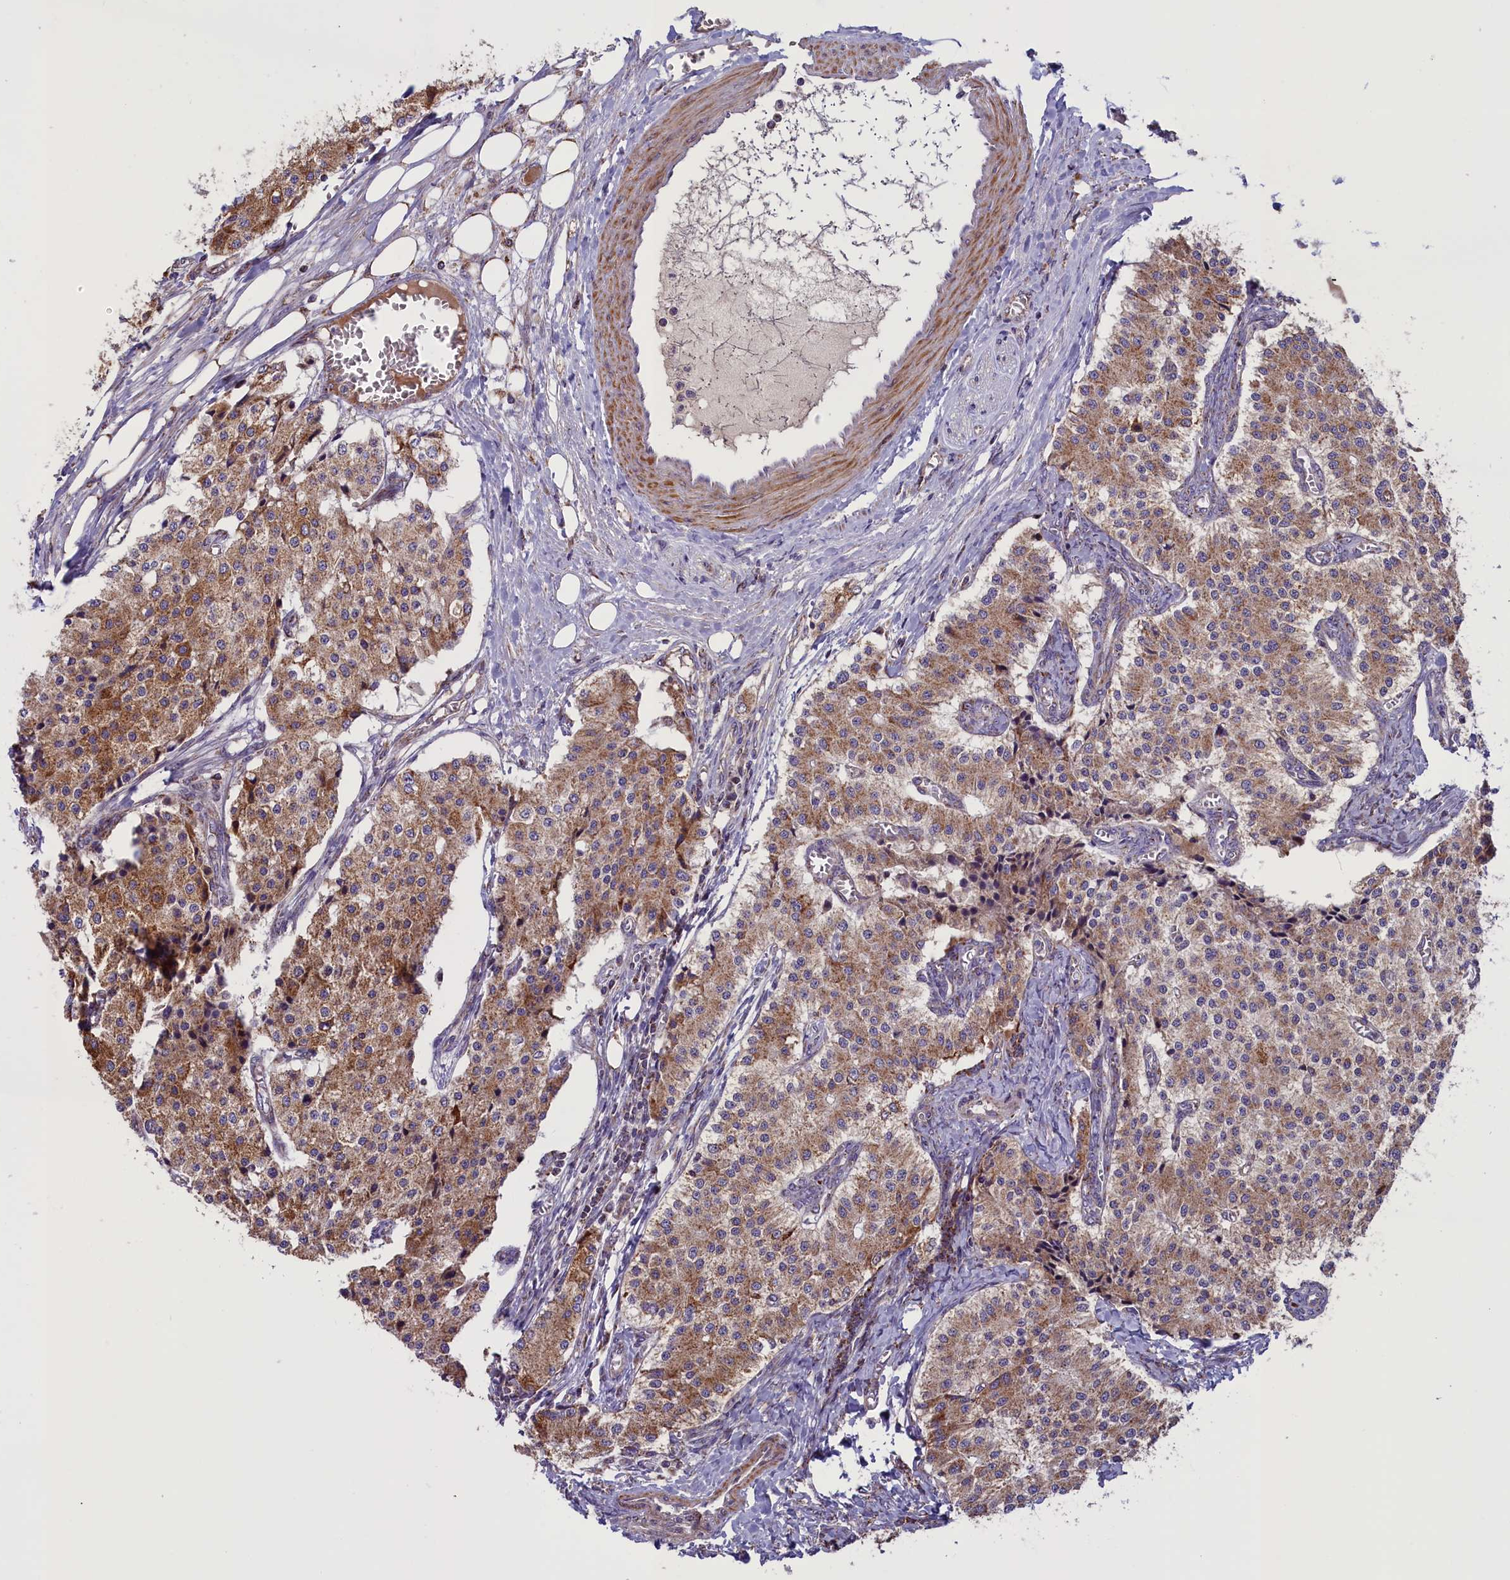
{"staining": {"intensity": "moderate", "quantity": ">75%", "location": "cytoplasmic/membranous"}, "tissue": "carcinoid", "cell_type": "Tumor cells", "image_type": "cancer", "snomed": [{"axis": "morphology", "description": "Carcinoid, malignant, NOS"}, {"axis": "topography", "description": "Colon"}], "caption": "Human carcinoid stained with a protein marker demonstrates moderate staining in tumor cells.", "gene": "GLRX5", "patient": {"sex": "female", "age": 52}}